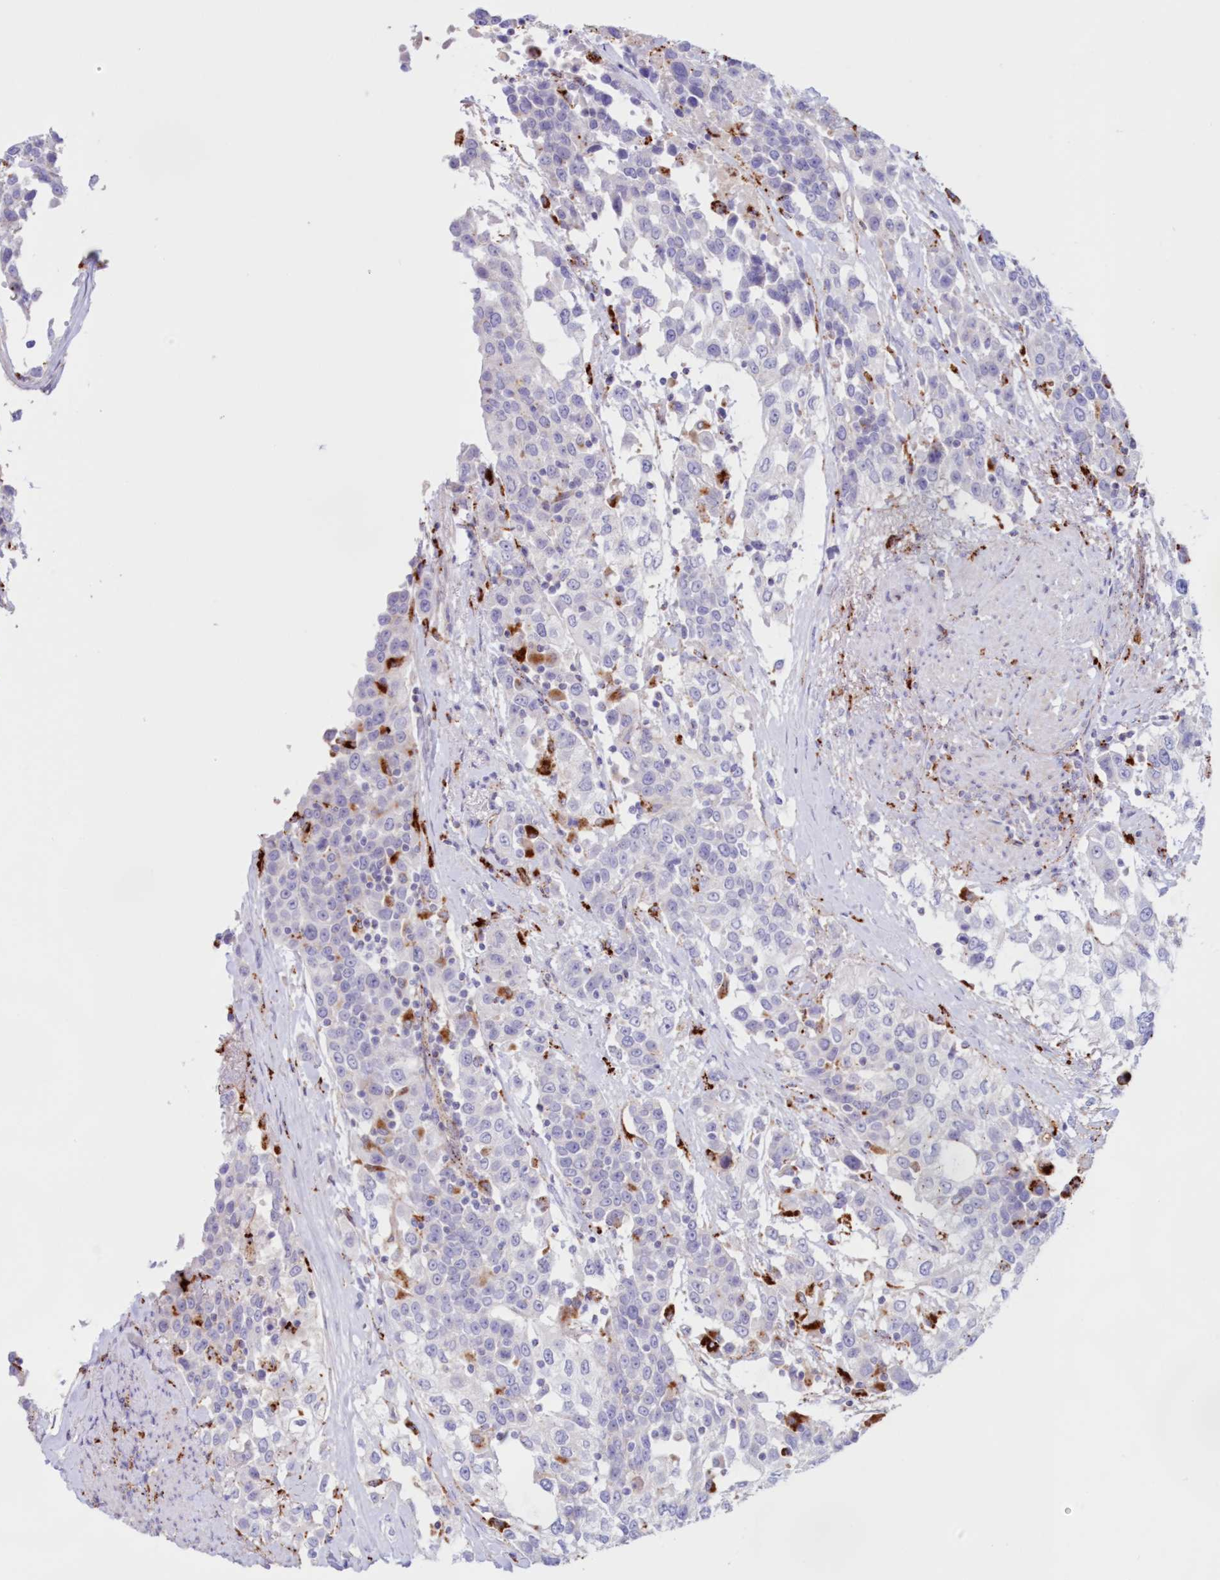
{"staining": {"intensity": "negative", "quantity": "none", "location": "none"}, "tissue": "urothelial cancer", "cell_type": "Tumor cells", "image_type": "cancer", "snomed": [{"axis": "morphology", "description": "Urothelial carcinoma, High grade"}, {"axis": "topography", "description": "Urinary bladder"}], "caption": "Urothelial cancer was stained to show a protein in brown. There is no significant expression in tumor cells.", "gene": "TPP1", "patient": {"sex": "female", "age": 80}}